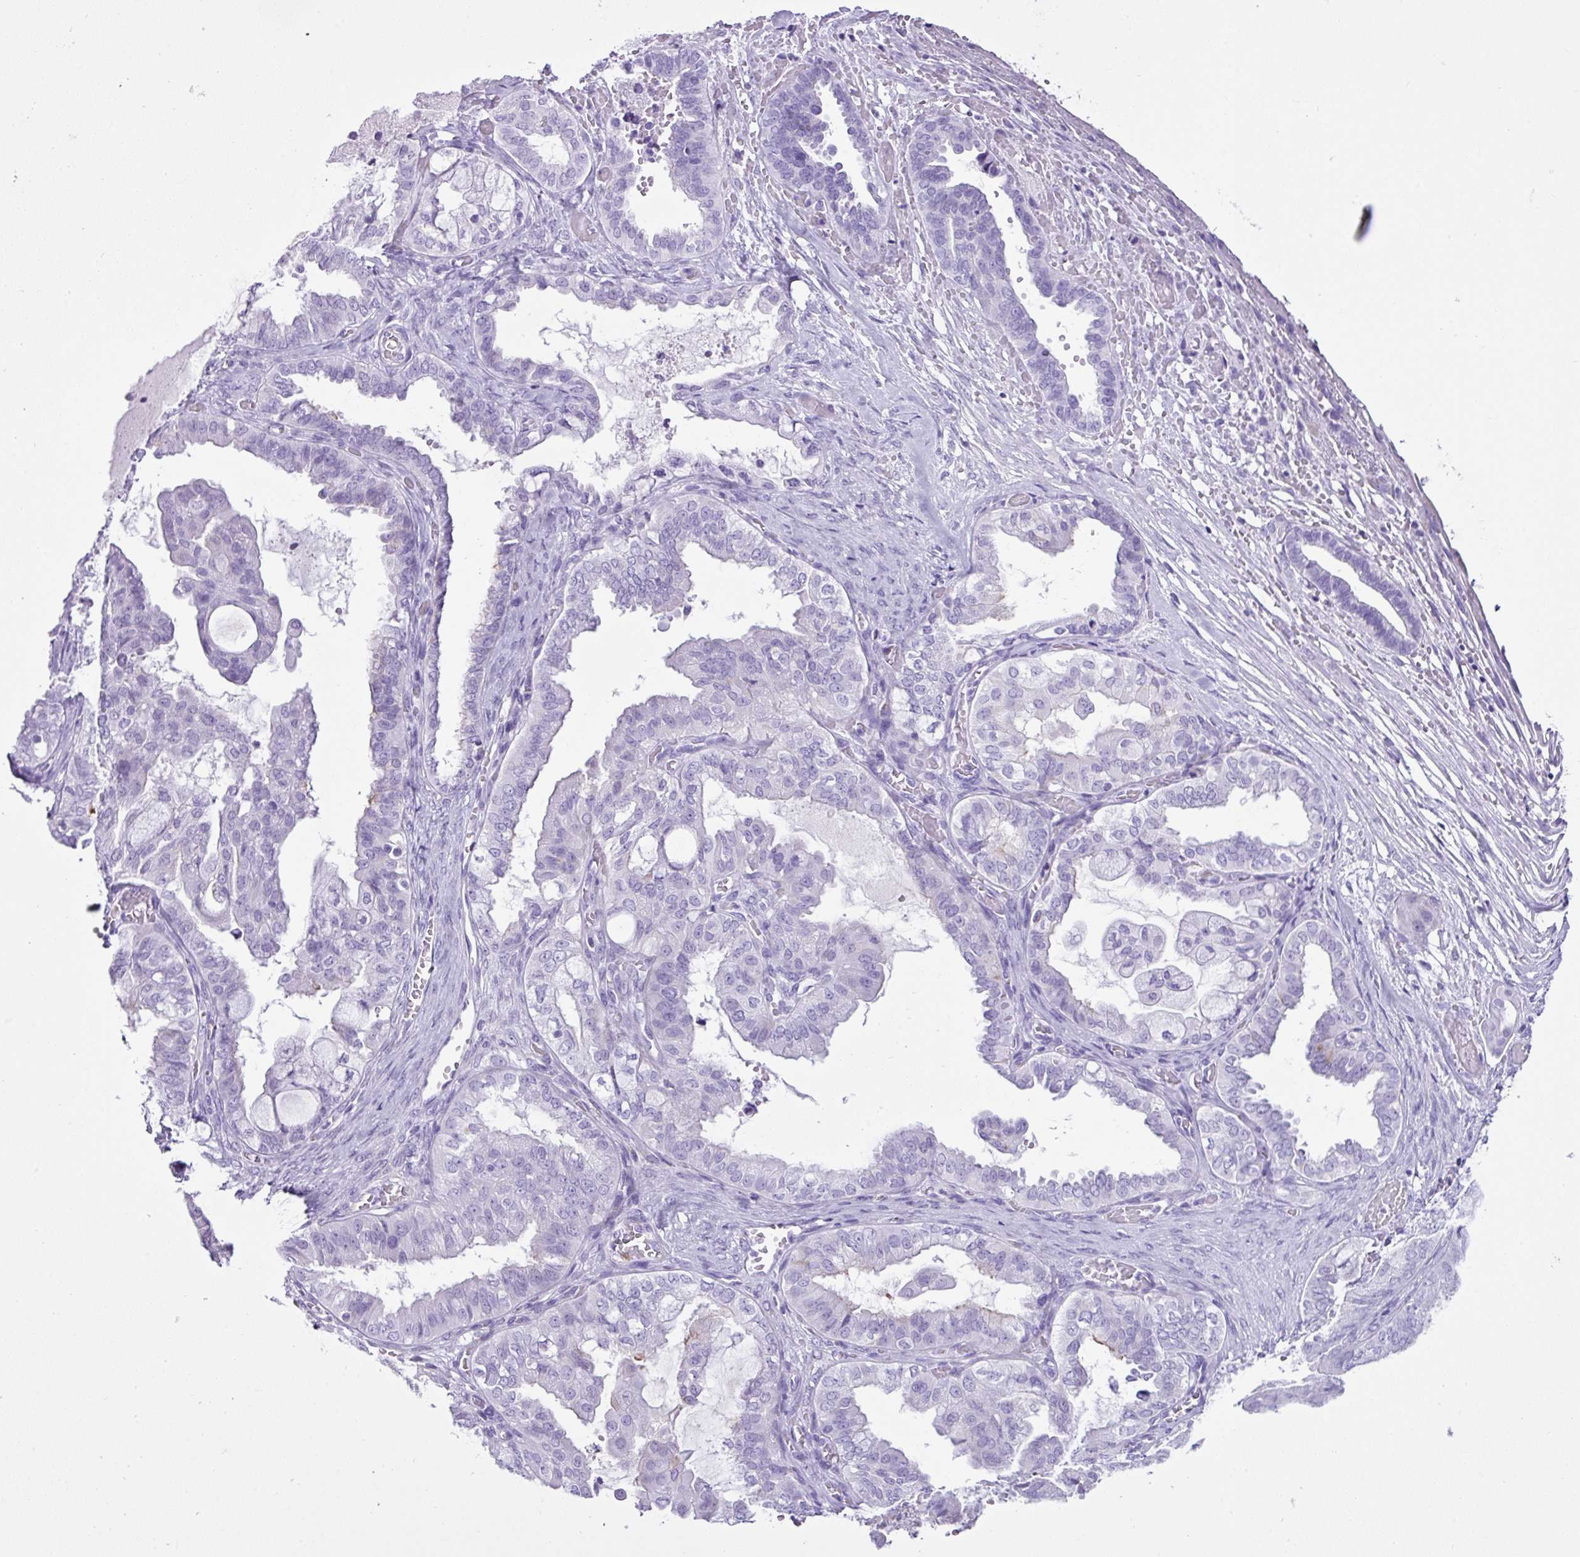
{"staining": {"intensity": "negative", "quantity": "none", "location": "none"}, "tissue": "ovarian cancer", "cell_type": "Tumor cells", "image_type": "cancer", "snomed": [{"axis": "morphology", "description": "Carcinoma, NOS"}, {"axis": "morphology", "description": "Carcinoma, endometroid"}, {"axis": "topography", "description": "Ovary"}], "caption": "Immunohistochemical staining of human ovarian endometroid carcinoma reveals no significant positivity in tumor cells.", "gene": "LILRB4", "patient": {"sex": "female", "age": 50}}